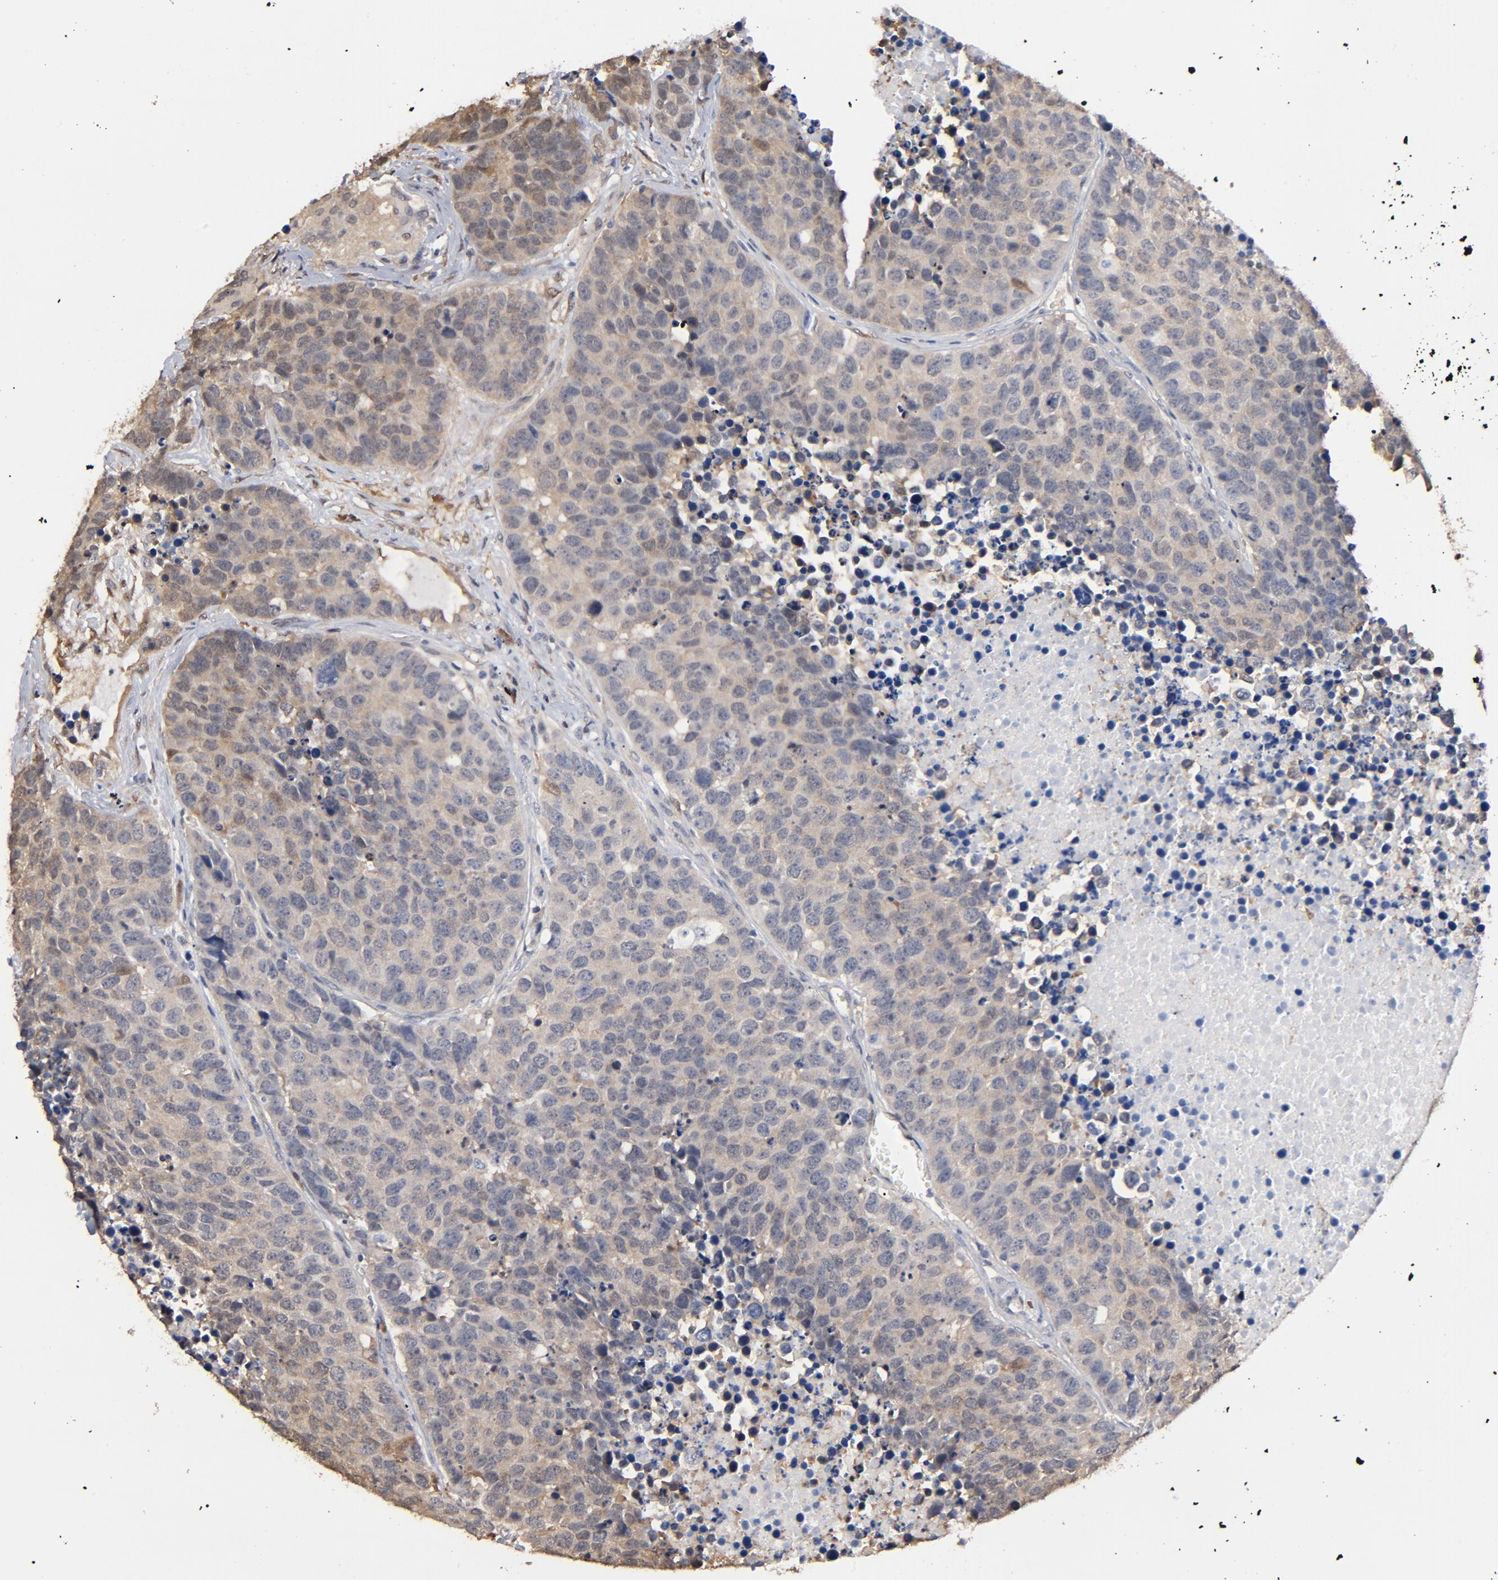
{"staining": {"intensity": "weak", "quantity": "25%-75%", "location": "cytoplasmic/membranous"}, "tissue": "carcinoid", "cell_type": "Tumor cells", "image_type": "cancer", "snomed": [{"axis": "morphology", "description": "Carcinoid, malignant, NOS"}, {"axis": "topography", "description": "Lung"}], "caption": "Carcinoid (malignant) tissue displays weak cytoplasmic/membranous staining in approximately 25%-75% of tumor cells, visualized by immunohistochemistry. (IHC, brightfield microscopy, high magnification).", "gene": "MIF", "patient": {"sex": "male", "age": 60}}